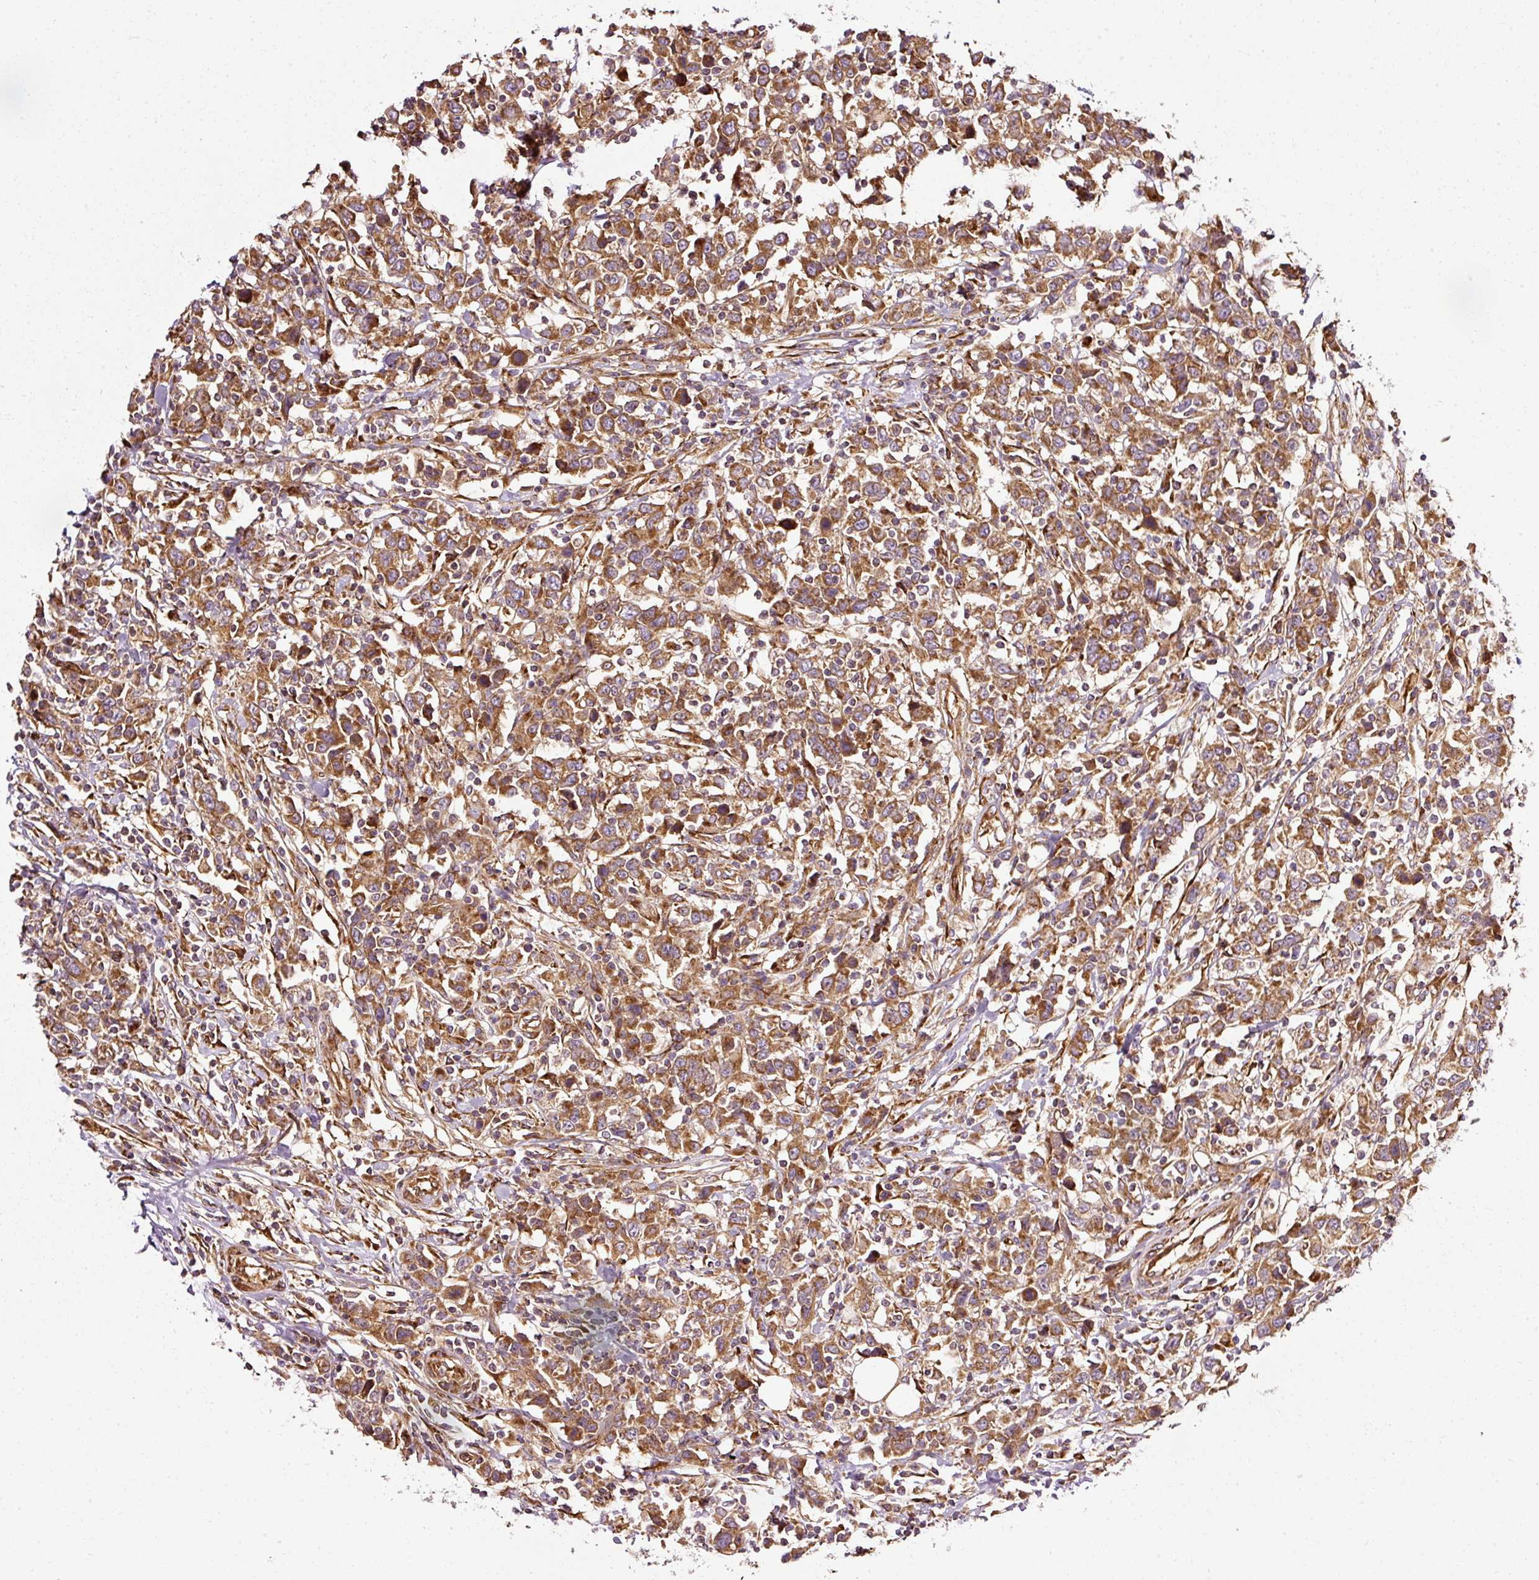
{"staining": {"intensity": "moderate", "quantity": ">75%", "location": "cytoplasmic/membranous"}, "tissue": "urothelial cancer", "cell_type": "Tumor cells", "image_type": "cancer", "snomed": [{"axis": "morphology", "description": "Urothelial carcinoma, High grade"}, {"axis": "topography", "description": "Urinary bladder"}], "caption": "Human urothelial carcinoma (high-grade) stained with a brown dye demonstrates moderate cytoplasmic/membranous positive expression in about >75% of tumor cells.", "gene": "ISCU", "patient": {"sex": "male", "age": 61}}